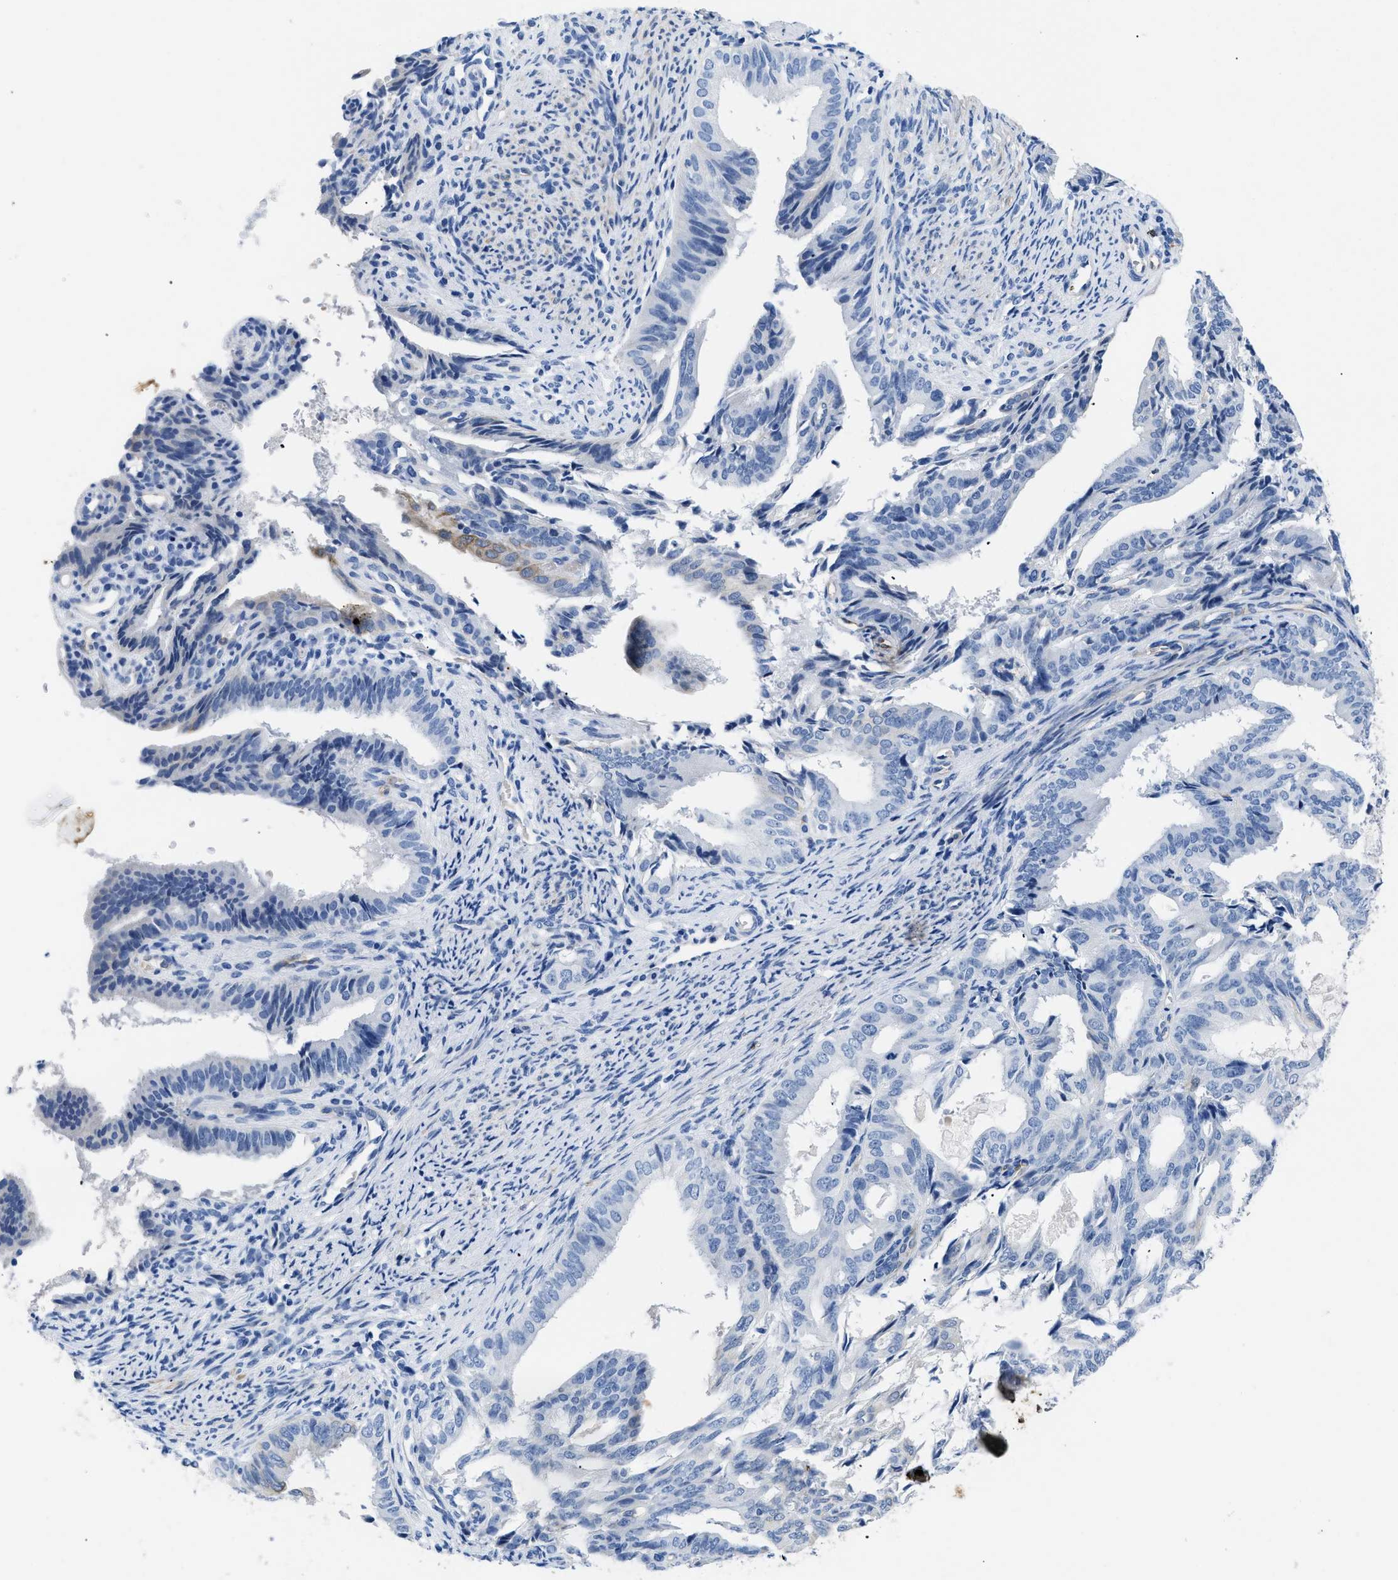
{"staining": {"intensity": "negative", "quantity": "none", "location": "none"}, "tissue": "endometrial cancer", "cell_type": "Tumor cells", "image_type": "cancer", "snomed": [{"axis": "morphology", "description": "Adenocarcinoma, NOS"}, {"axis": "topography", "description": "Endometrium"}], "caption": "Immunohistochemical staining of endometrial adenocarcinoma reveals no significant staining in tumor cells. The staining was performed using DAB (3,3'-diaminobenzidine) to visualize the protein expression in brown, while the nuclei were stained in blue with hematoxylin (Magnification: 20x).", "gene": "TMEM68", "patient": {"sex": "female", "age": 58}}